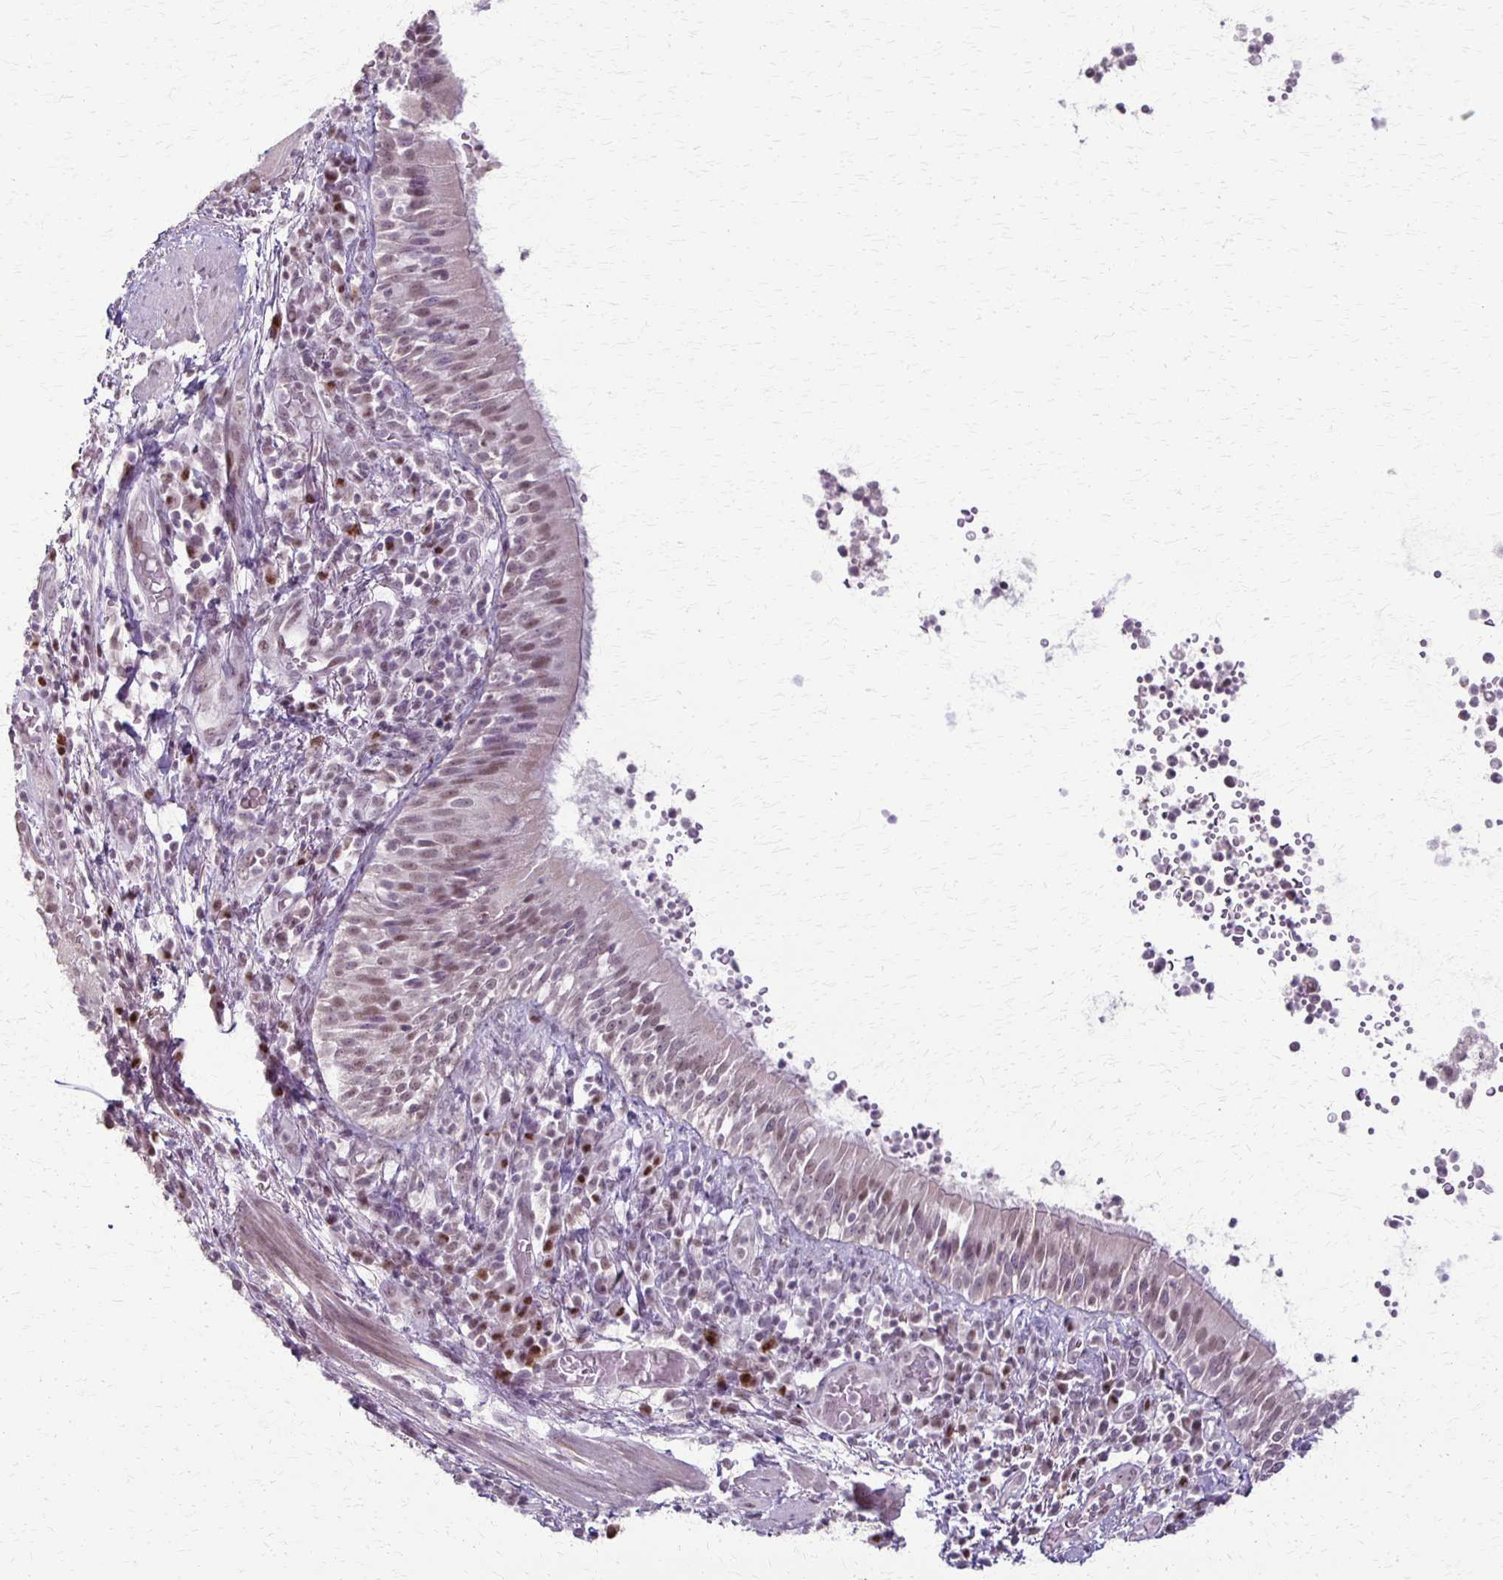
{"staining": {"intensity": "weak", "quantity": "25%-75%", "location": "nuclear"}, "tissue": "bronchus", "cell_type": "Respiratory epithelial cells", "image_type": "normal", "snomed": [{"axis": "morphology", "description": "Normal tissue, NOS"}, {"axis": "topography", "description": "Cartilage tissue"}, {"axis": "topography", "description": "Bronchus"}], "caption": "This micrograph demonstrates immunohistochemistry (IHC) staining of unremarkable human bronchus, with low weak nuclear positivity in approximately 25%-75% of respiratory epithelial cells.", "gene": "SLC35E2B", "patient": {"sex": "male", "age": 56}}